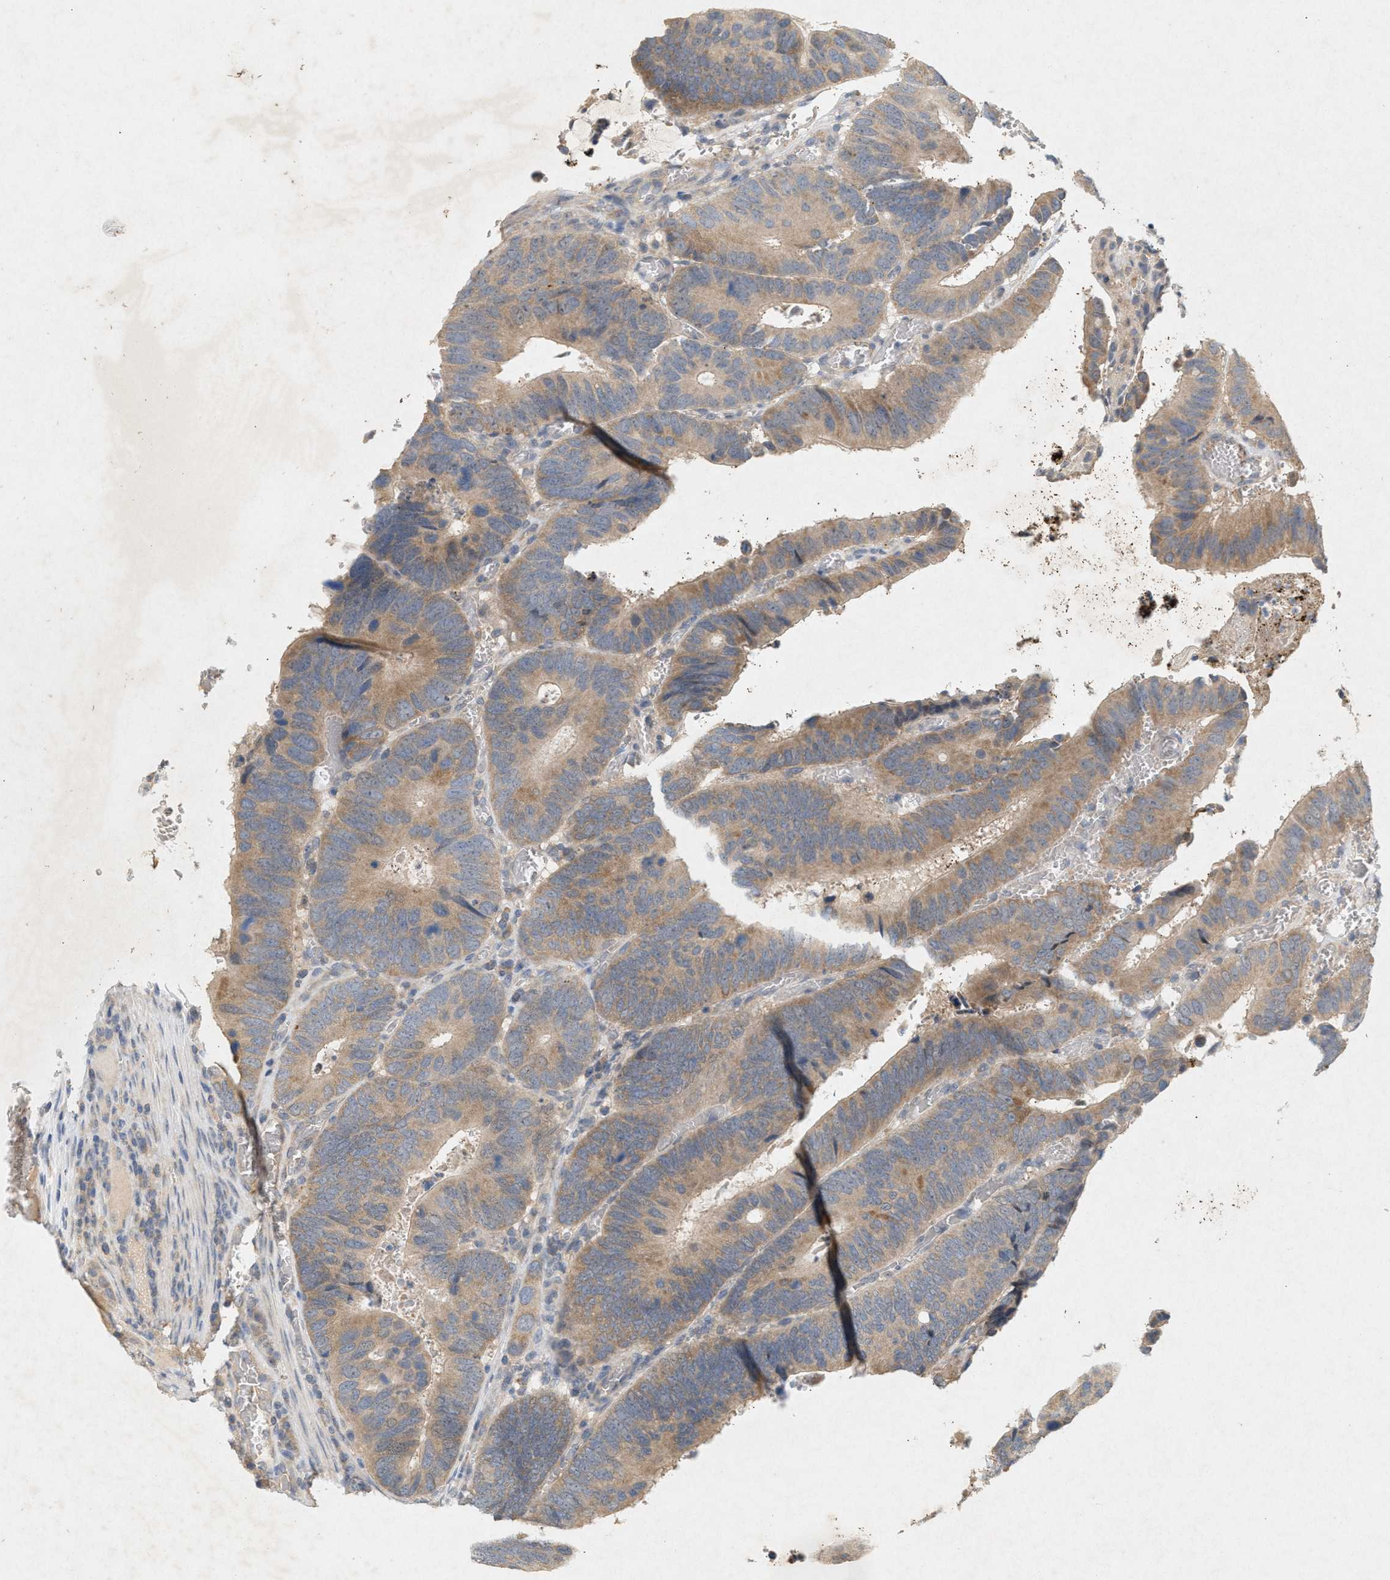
{"staining": {"intensity": "weak", "quantity": ">75%", "location": "cytoplasmic/membranous"}, "tissue": "colorectal cancer", "cell_type": "Tumor cells", "image_type": "cancer", "snomed": [{"axis": "morphology", "description": "Inflammation, NOS"}, {"axis": "morphology", "description": "Adenocarcinoma, NOS"}, {"axis": "topography", "description": "Colon"}], "caption": "Immunohistochemical staining of human colorectal cancer reveals low levels of weak cytoplasmic/membranous staining in approximately >75% of tumor cells.", "gene": "DCAF7", "patient": {"sex": "male", "age": 72}}